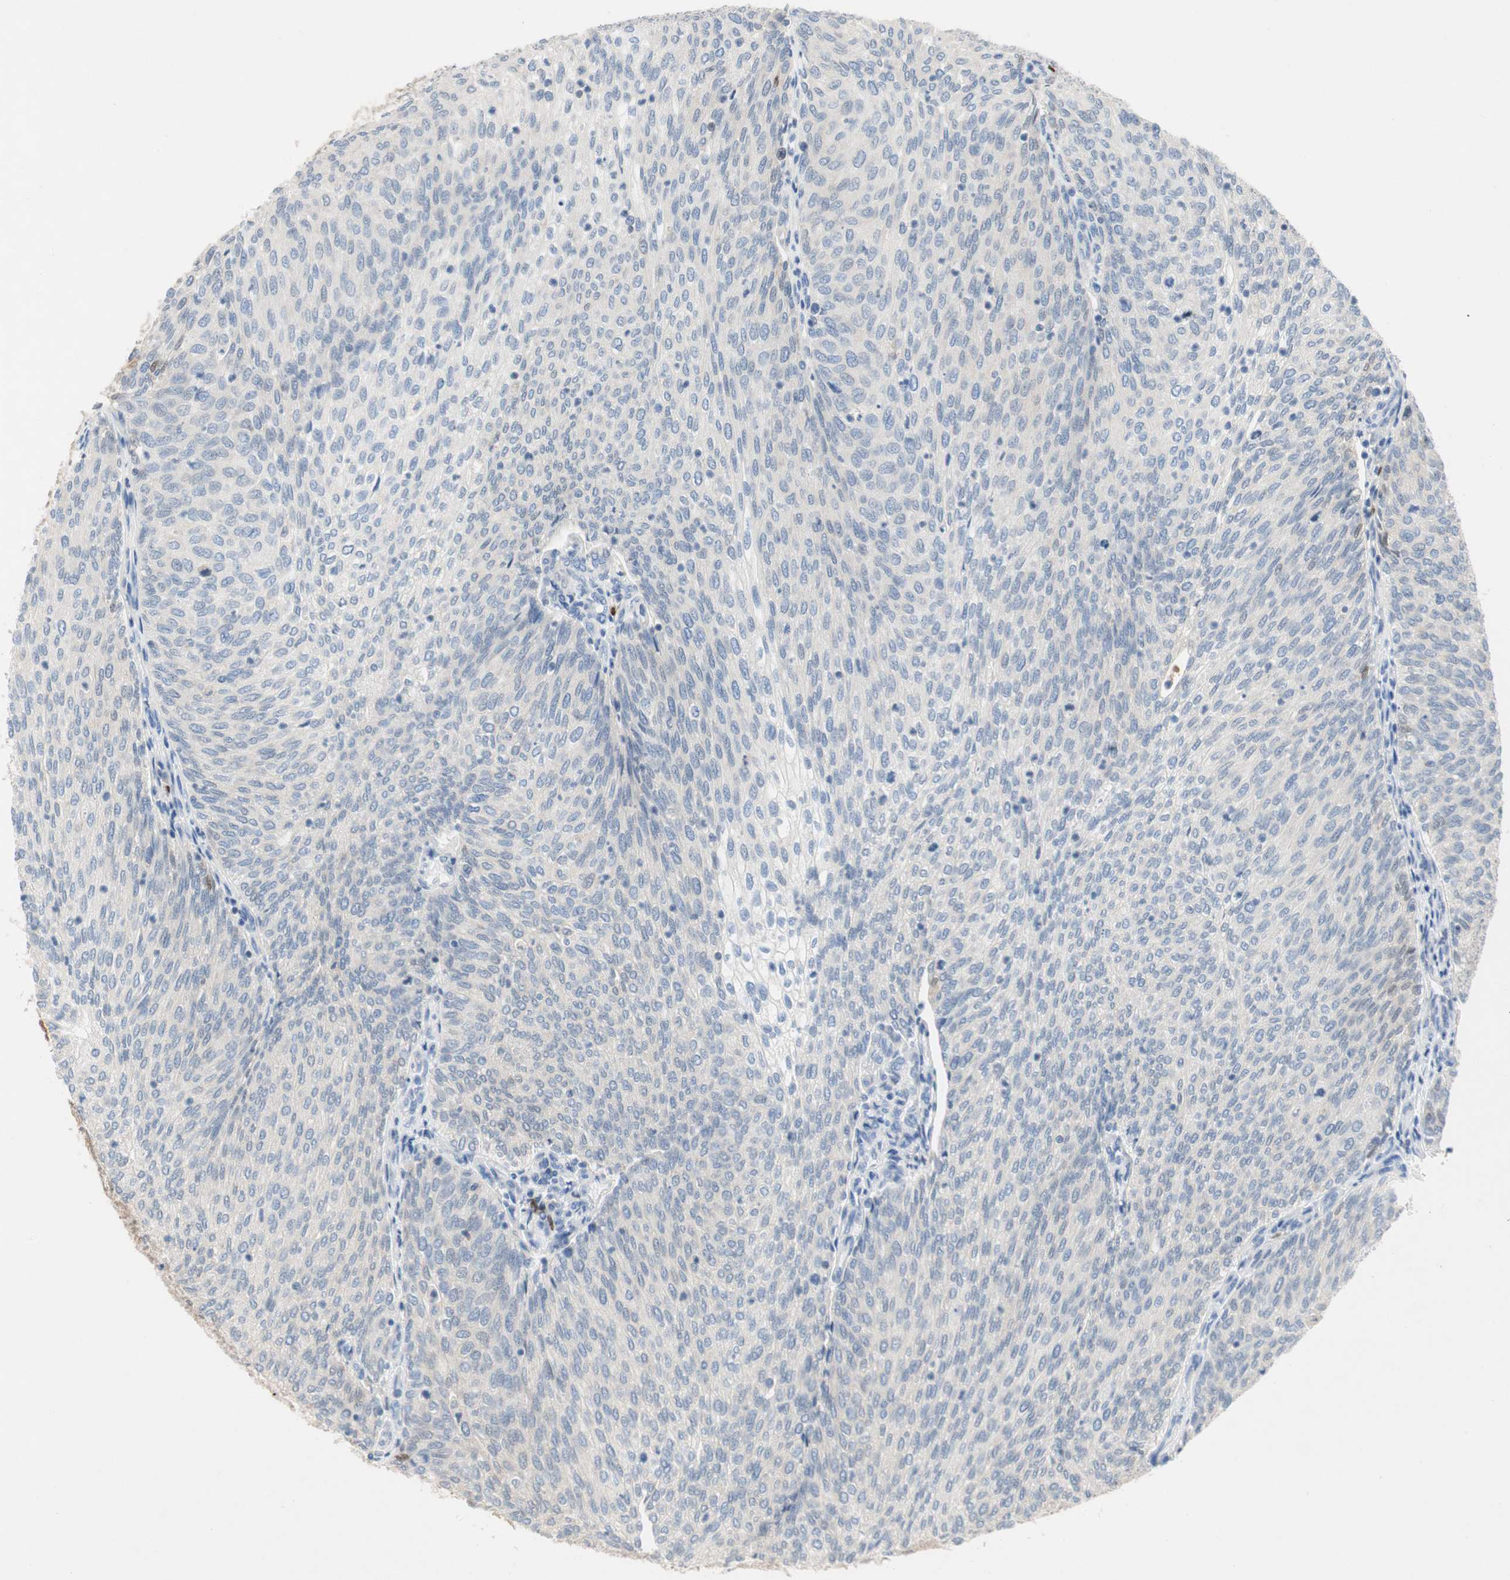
{"staining": {"intensity": "weak", "quantity": "<25%", "location": "cytoplasmic/membranous"}, "tissue": "urothelial cancer", "cell_type": "Tumor cells", "image_type": "cancer", "snomed": [{"axis": "morphology", "description": "Urothelial carcinoma, Low grade"}, {"axis": "topography", "description": "Urinary bladder"}], "caption": "Immunohistochemical staining of human urothelial cancer reveals no significant expression in tumor cells.", "gene": "RELB", "patient": {"sex": "female", "age": 79}}